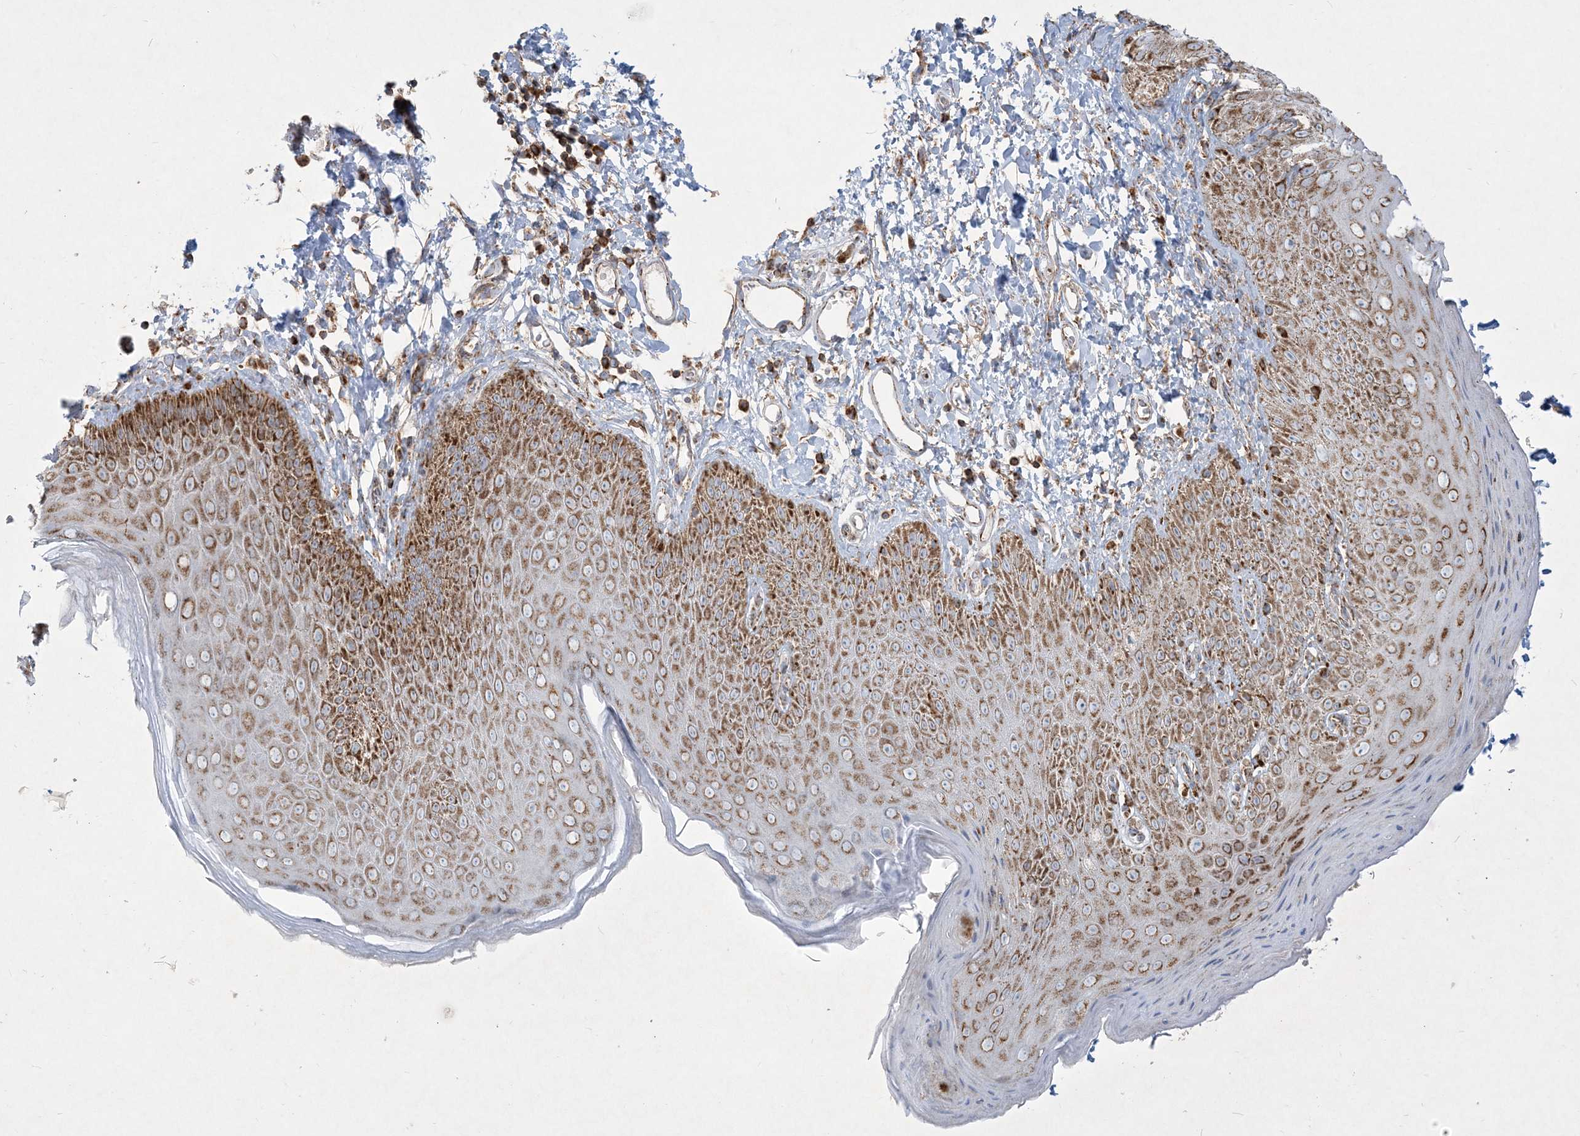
{"staining": {"intensity": "moderate", "quantity": ">75%", "location": "cytoplasmic/membranous"}, "tissue": "skin", "cell_type": "Epidermal cells", "image_type": "normal", "snomed": [{"axis": "morphology", "description": "Normal tissue, NOS"}, {"axis": "topography", "description": "Anal"}], "caption": "Approximately >75% of epidermal cells in normal human skin reveal moderate cytoplasmic/membranous protein positivity as visualized by brown immunohistochemical staining.", "gene": "BEND4", "patient": {"sex": "male", "age": 44}}